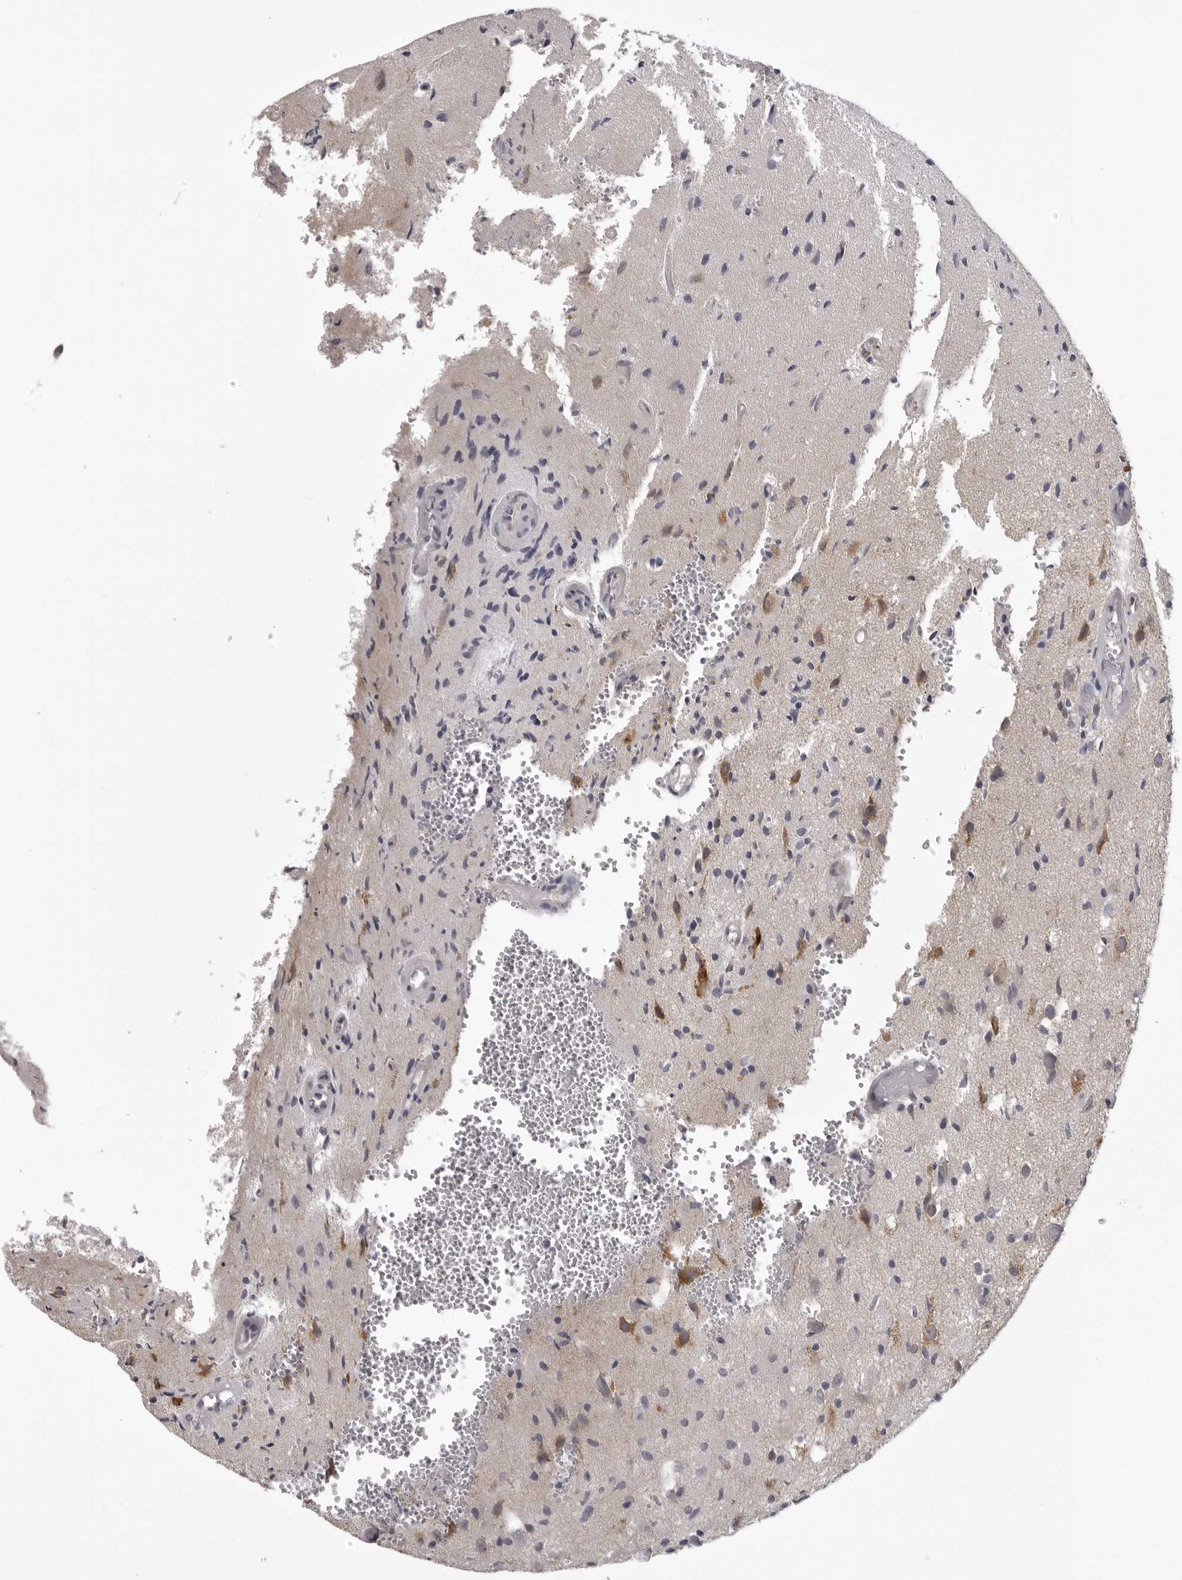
{"staining": {"intensity": "moderate", "quantity": "<25%", "location": "cytoplasmic/membranous"}, "tissue": "glioma", "cell_type": "Tumor cells", "image_type": "cancer", "snomed": [{"axis": "morphology", "description": "Normal tissue, NOS"}, {"axis": "morphology", "description": "Glioma, malignant, High grade"}, {"axis": "topography", "description": "Cerebral cortex"}], "caption": "High-magnification brightfield microscopy of glioma stained with DAB (brown) and counterstained with hematoxylin (blue). tumor cells exhibit moderate cytoplasmic/membranous staining is seen in about<25% of cells.", "gene": "NCEH1", "patient": {"sex": "male", "age": 77}}